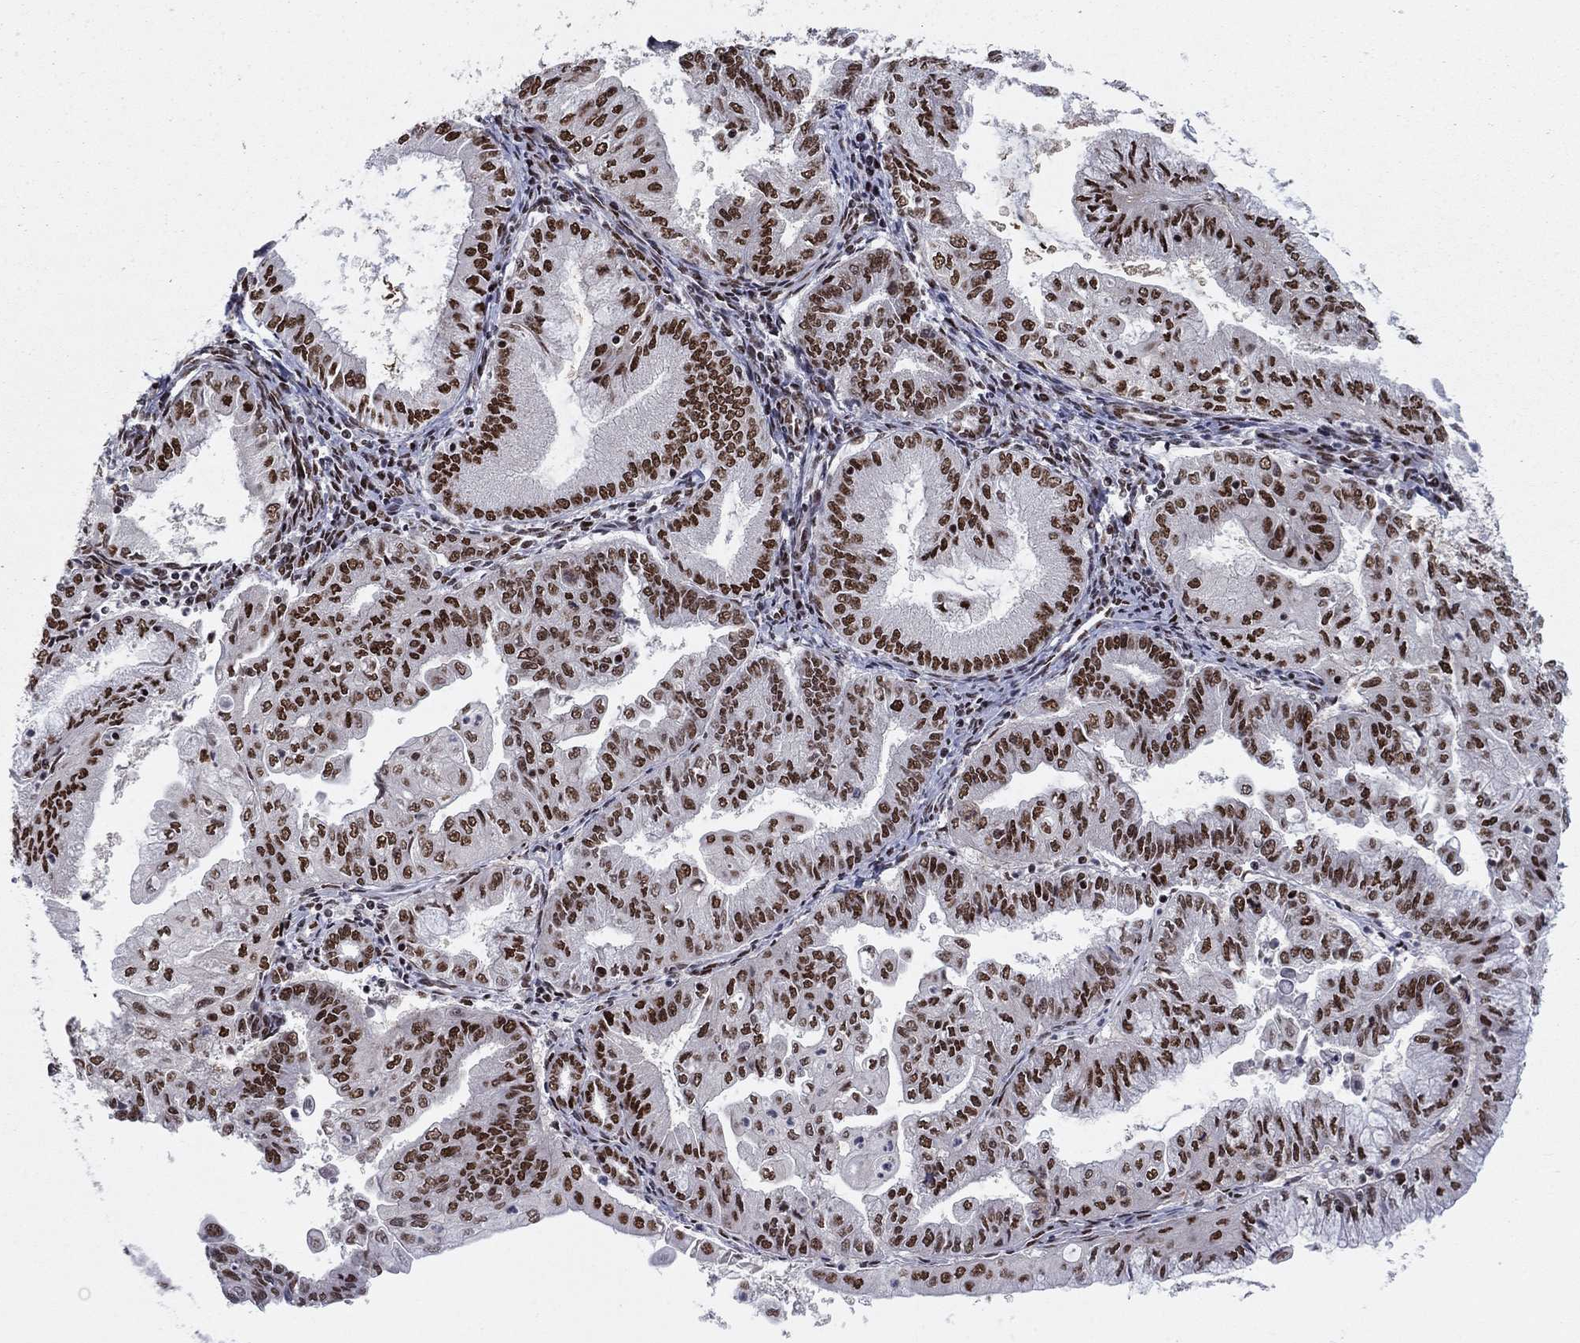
{"staining": {"intensity": "strong", "quantity": "25%-75%", "location": "nuclear"}, "tissue": "endometrial cancer", "cell_type": "Tumor cells", "image_type": "cancer", "snomed": [{"axis": "morphology", "description": "Adenocarcinoma, NOS"}, {"axis": "topography", "description": "Endometrium"}], "caption": "Immunohistochemistry (IHC) micrograph of endometrial cancer stained for a protein (brown), which shows high levels of strong nuclear expression in approximately 25%-75% of tumor cells.", "gene": "USP54", "patient": {"sex": "female", "age": 56}}